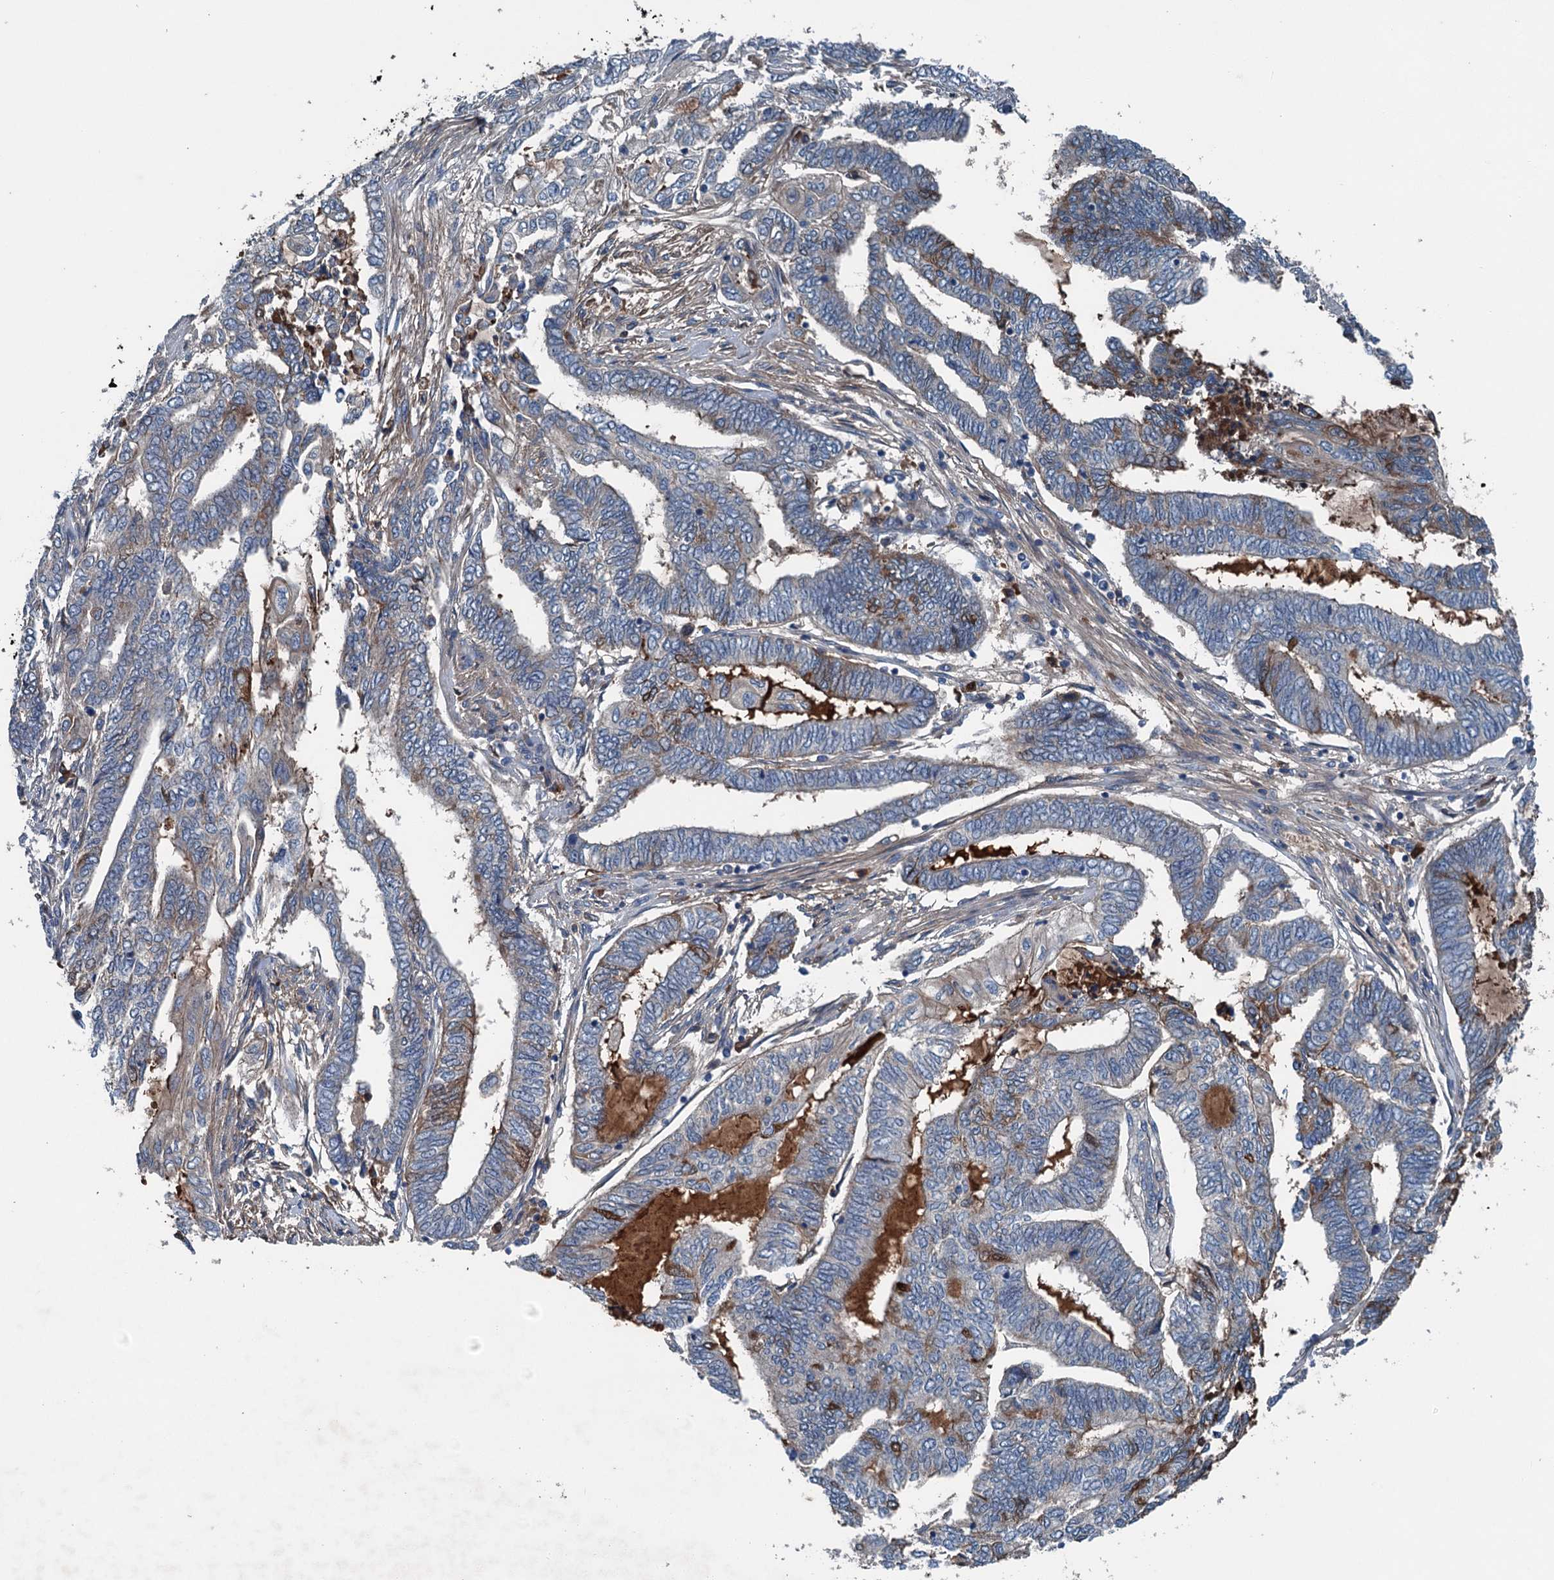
{"staining": {"intensity": "weak", "quantity": "<25%", "location": "cytoplasmic/membranous"}, "tissue": "endometrial cancer", "cell_type": "Tumor cells", "image_type": "cancer", "snomed": [{"axis": "morphology", "description": "Adenocarcinoma, NOS"}, {"axis": "topography", "description": "Uterus"}, {"axis": "topography", "description": "Endometrium"}], "caption": "This is an immunohistochemistry (IHC) histopathology image of adenocarcinoma (endometrial). There is no expression in tumor cells.", "gene": "PDSS1", "patient": {"sex": "female", "age": 70}}